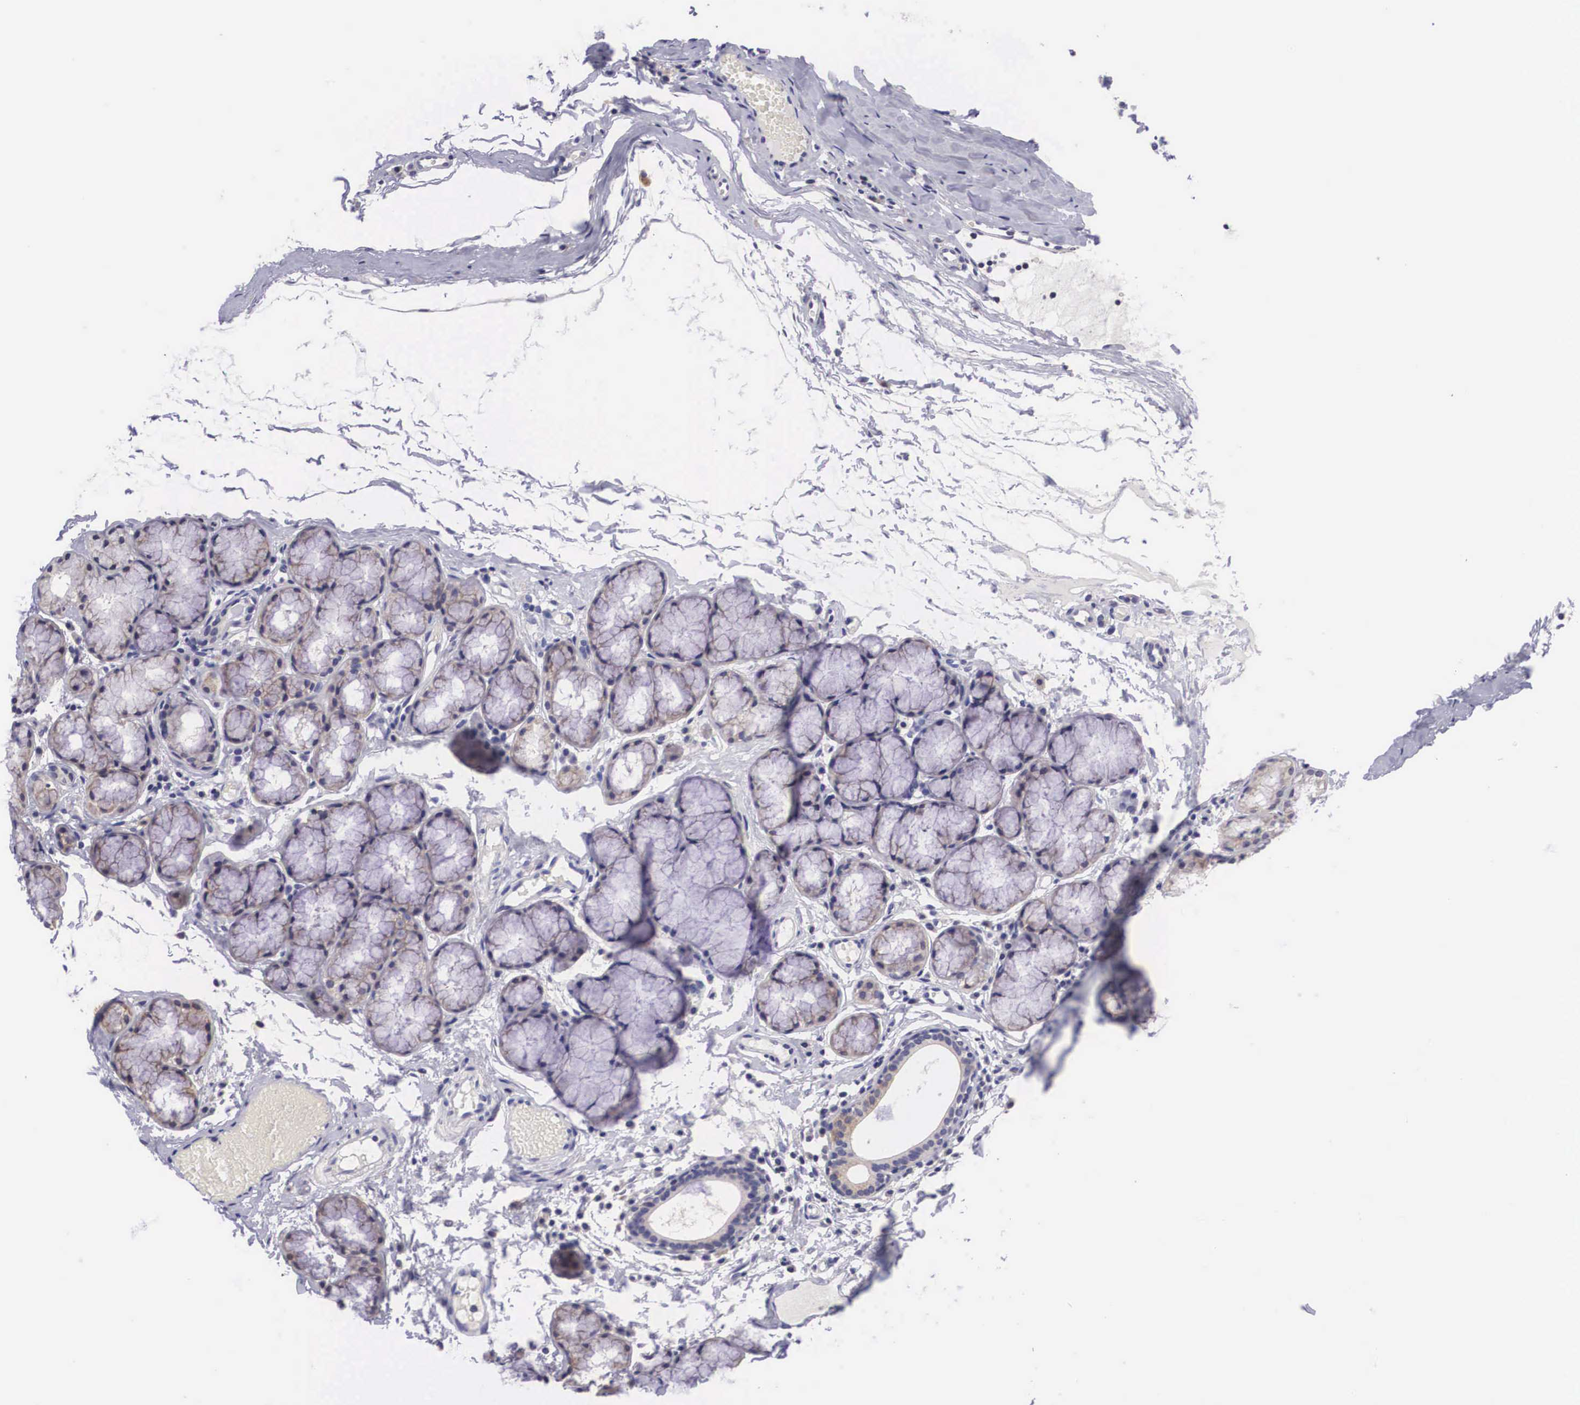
{"staining": {"intensity": "negative", "quantity": "none", "location": "none"}, "tissue": "tonsil", "cell_type": "Germinal center cells", "image_type": "normal", "snomed": [{"axis": "morphology", "description": "Normal tissue, NOS"}, {"axis": "topography", "description": "Tonsil"}], "caption": "An immunohistochemistry (IHC) image of benign tonsil is shown. There is no staining in germinal center cells of tonsil.", "gene": "ARG2", "patient": {"sex": "female", "age": 41}}